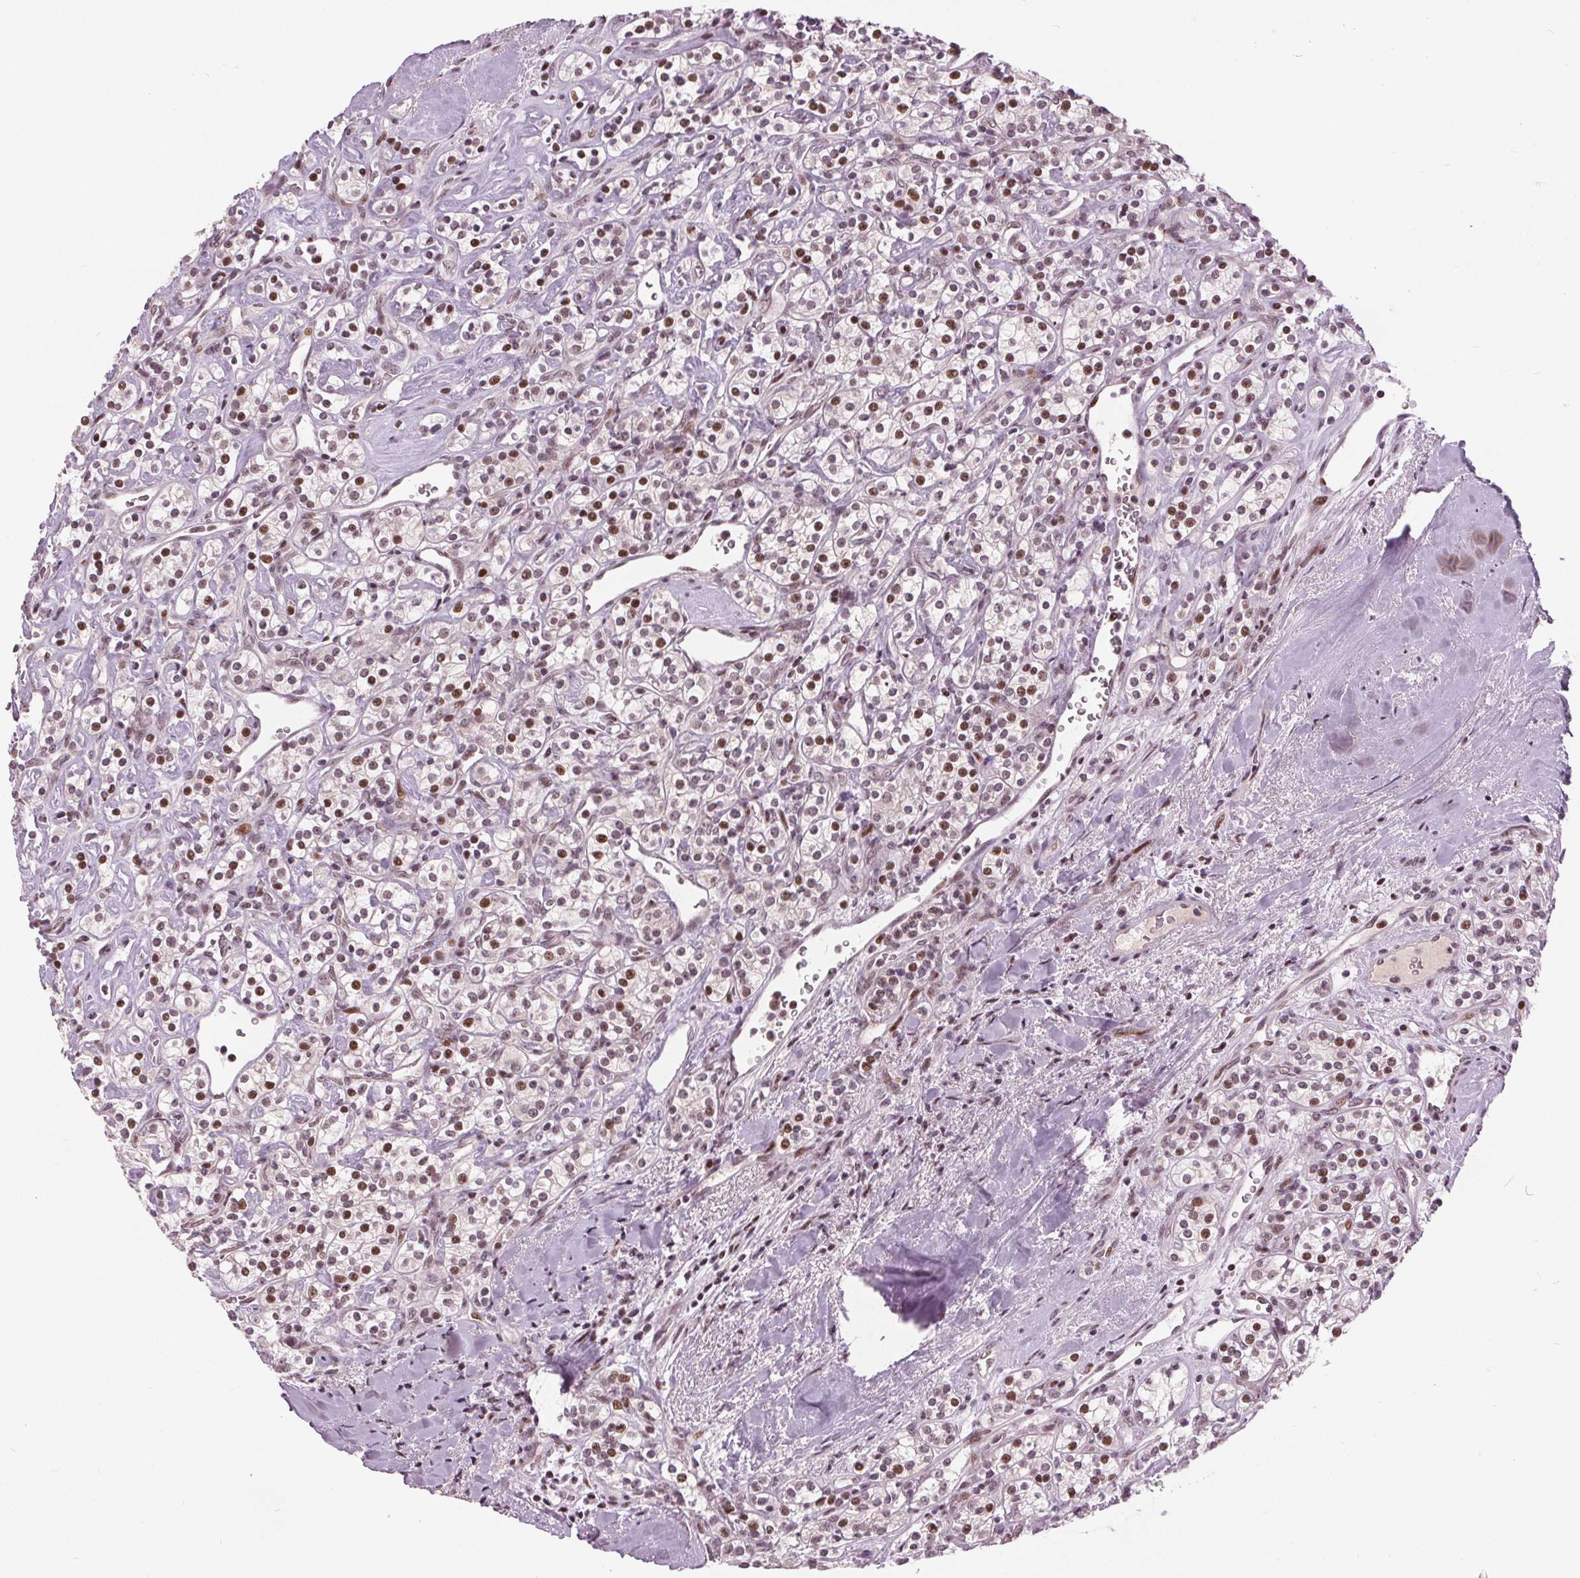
{"staining": {"intensity": "moderate", "quantity": "25%-75%", "location": "nuclear"}, "tissue": "renal cancer", "cell_type": "Tumor cells", "image_type": "cancer", "snomed": [{"axis": "morphology", "description": "Adenocarcinoma, NOS"}, {"axis": "topography", "description": "Kidney"}], "caption": "Moderate nuclear expression for a protein is present in about 25%-75% of tumor cells of renal adenocarcinoma using immunohistochemistry.", "gene": "TTC34", "patient": {"sex": "male", "age": 77}}